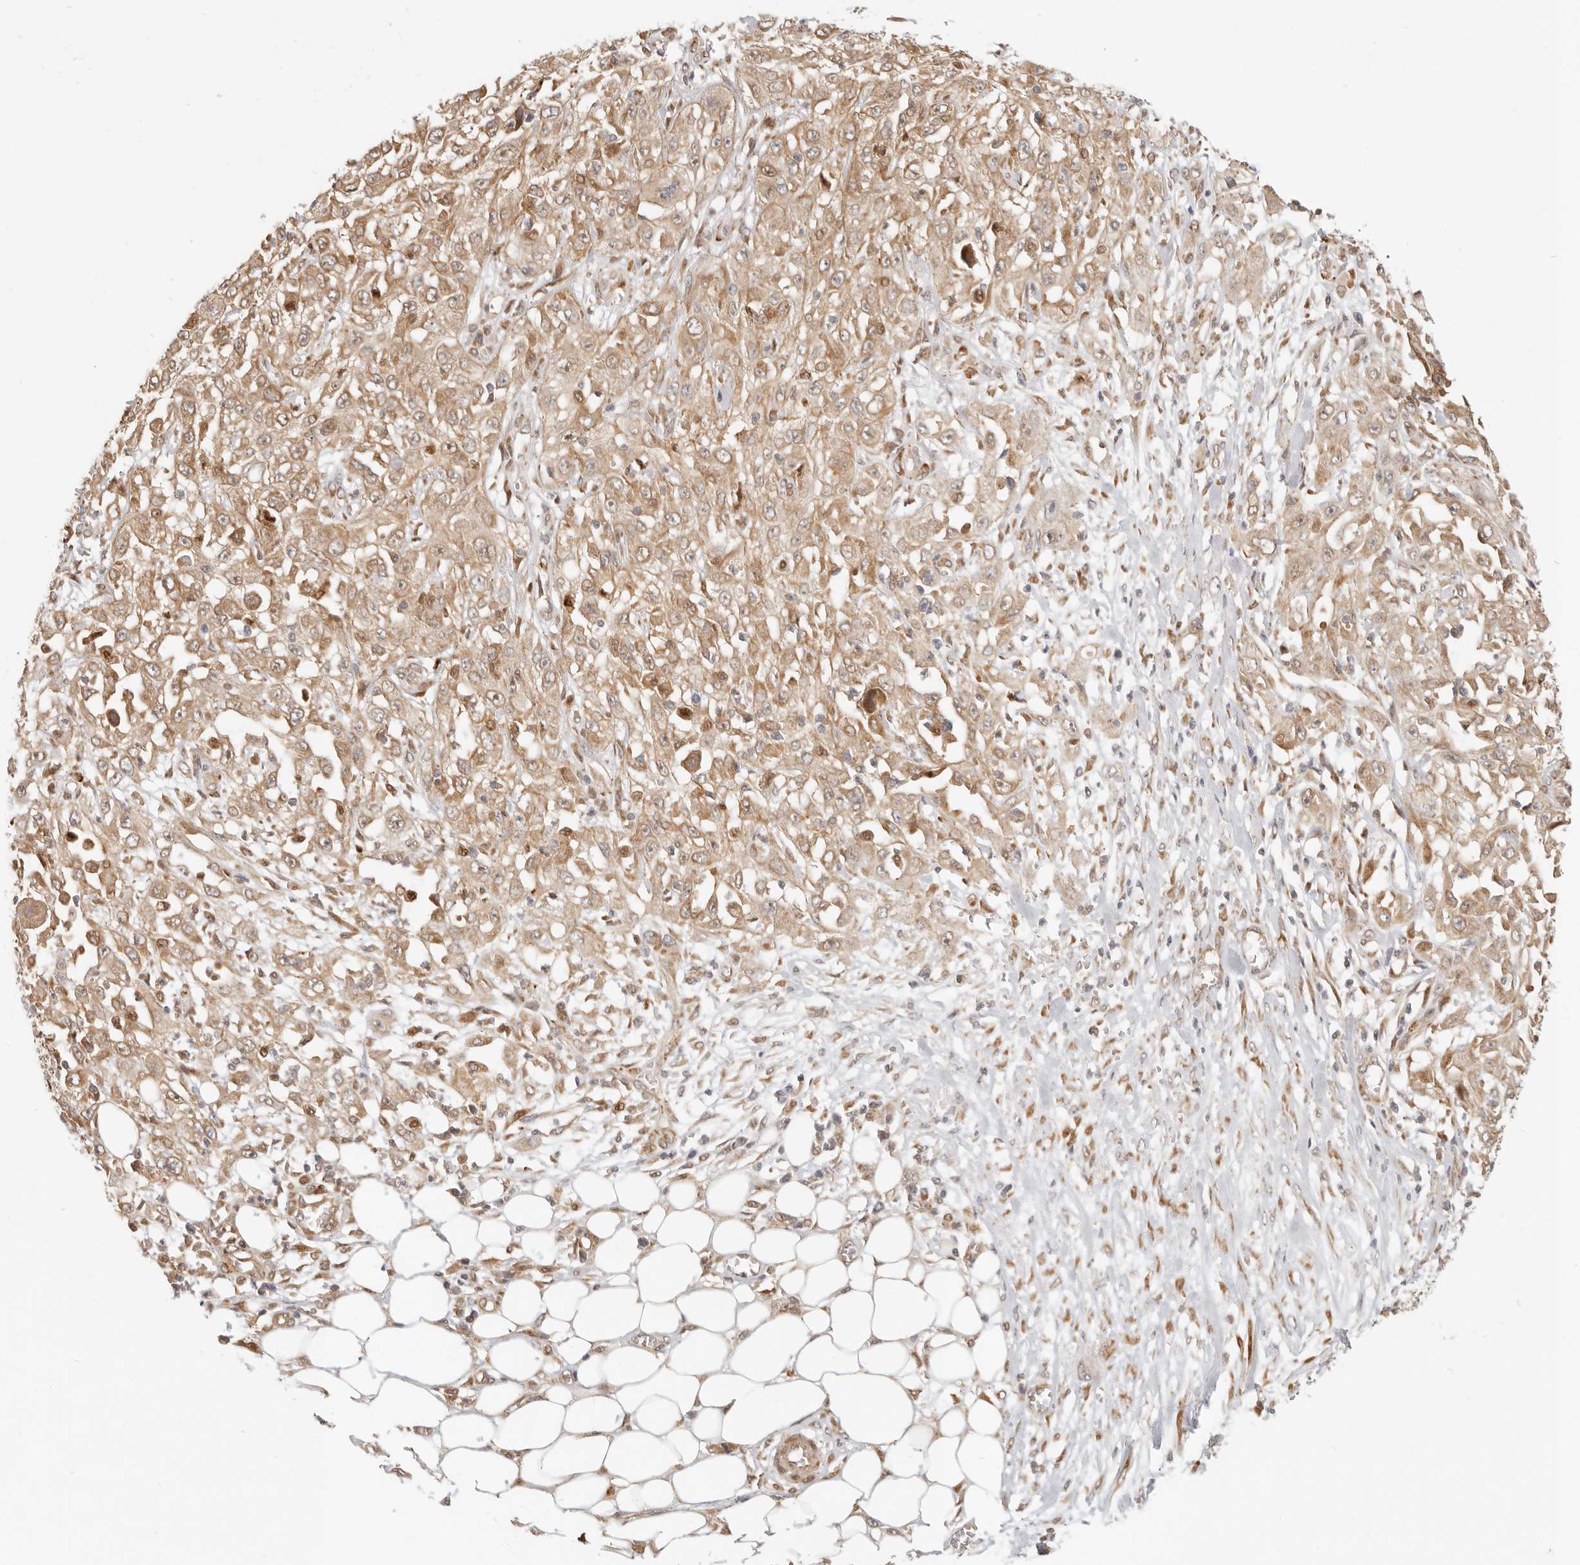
{"staining": {"intensity": "weak", "quantity": ">75%", "location": "cytoplasmic/membranous"}, "tissue": "skin cancer", "cell_type": "Tumor cells", "image_type": "cancer", "snomed": [{"axis": "morphology", "description": "Squamous cell carcinoma, NOS"}, {"axis": "morphology", "description": "Squamous cell carcinoma, metastatic, NOS"}, {"axis": "topography", "description": "Skin"}, {"axis": "topography", "description": "Lymph node"}], "caption": "Weak cytoplasmic/membranous staining for a protein is seen in approximately >75% of tumor cells of metastatic squamous cell carcinoma (skin) using immunohistochemistry (IHC).", "gene": "TUFT1", "patient": {"sex": "male", "age": 75}}